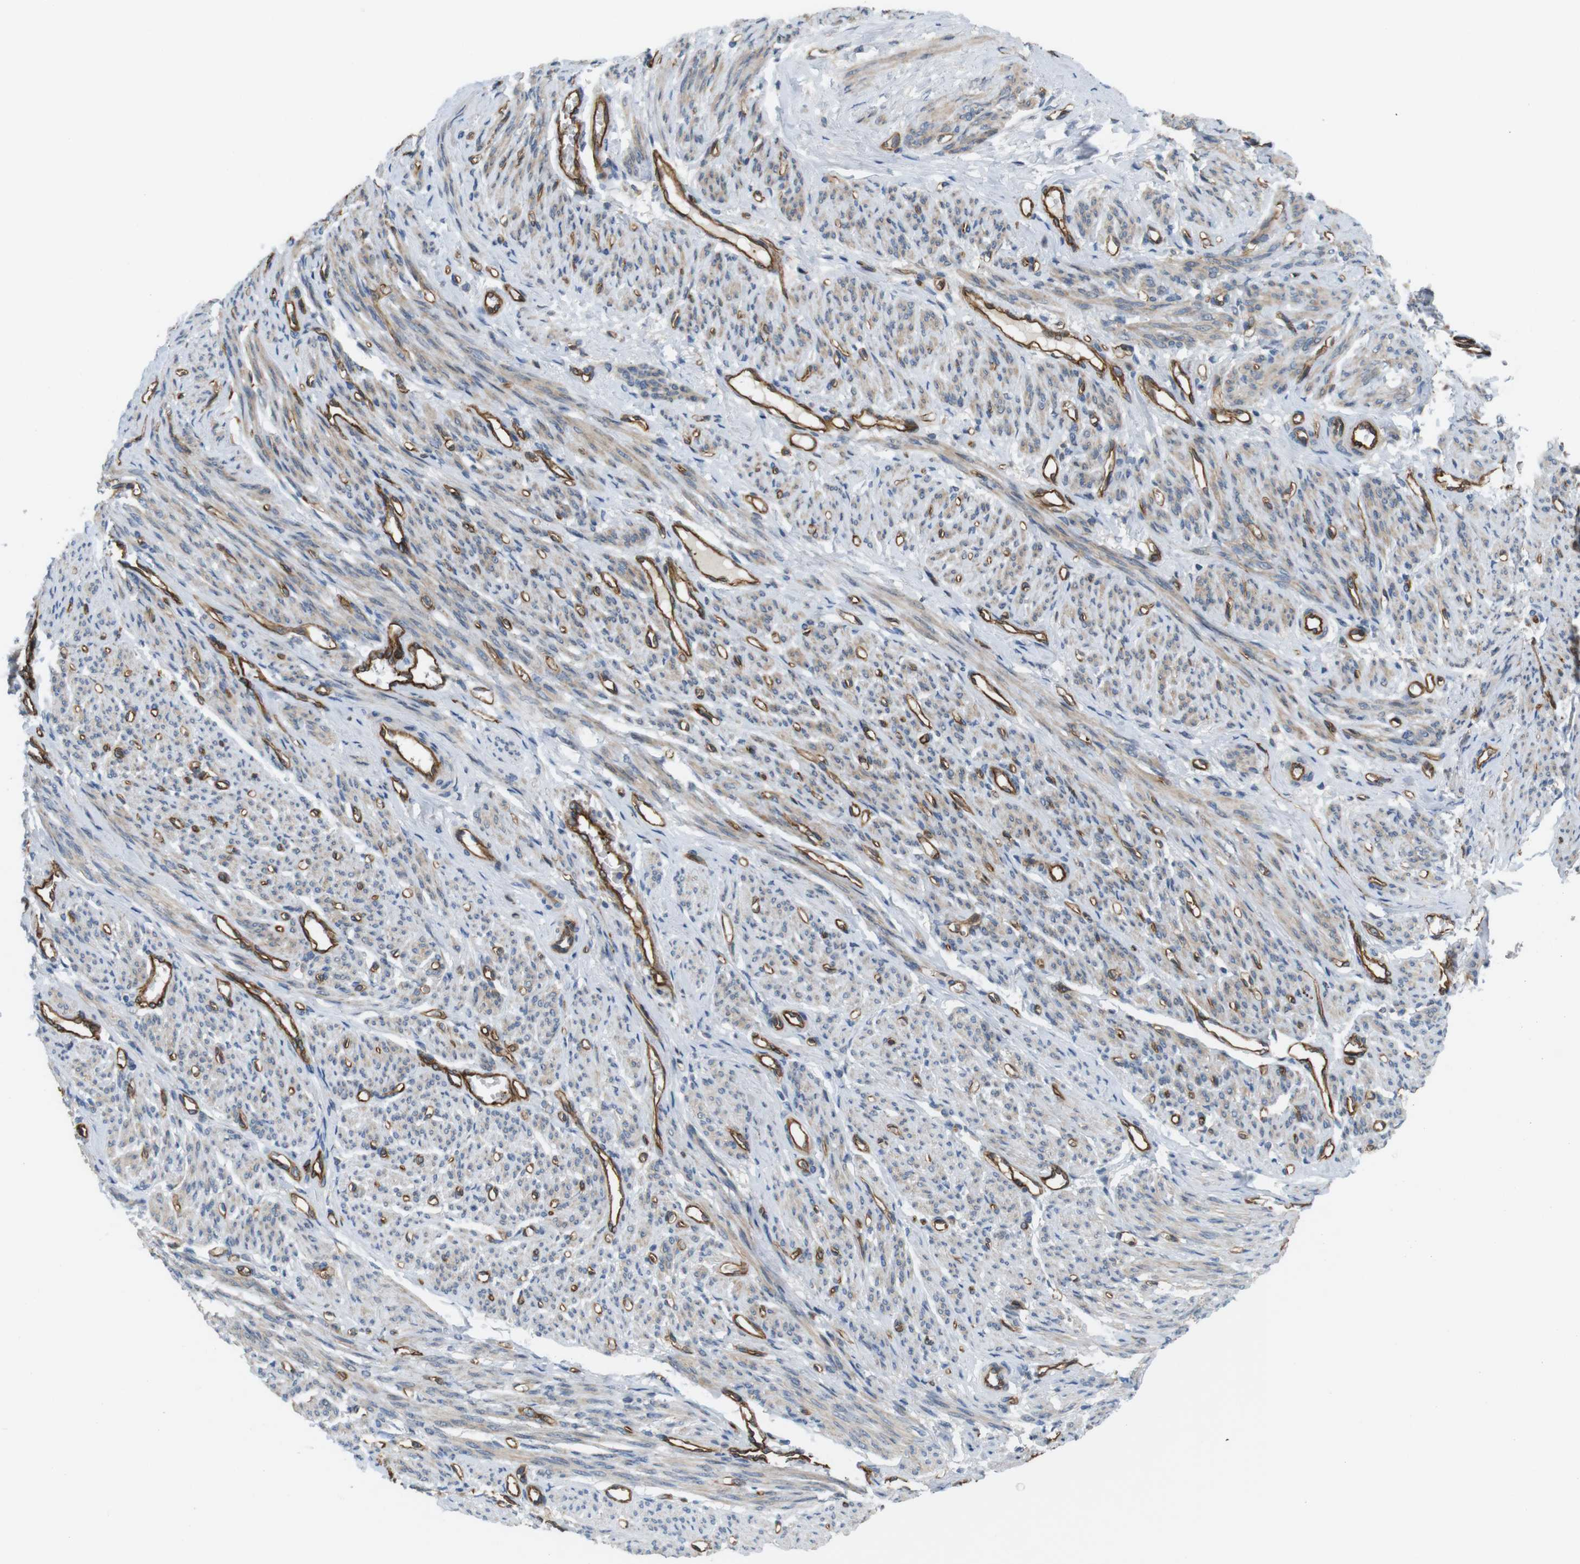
{"staining": {"intensity": "weak", "quantity": ">75%", "location": "cytoplasmic/membranous"}, "tissue": "smooth muscle", "cell_type": "Smooth muscle cells", "image_type": "normal", "snomed": [{"axis": "morphology", "description": "Normal tissue, NOS"}, {"axis": "topography", "description": "Smooth muscle"}], "caption": "Immunohistochemistry (IHC) image of benign smooth muscle stained for a protein (brown), which reveals low levels of weak cytoplasmic/membranous staining in approximately >75% of smooth muscle cells.", "gene": "BVES", "patient": {"sex": "female", "age": 65}}